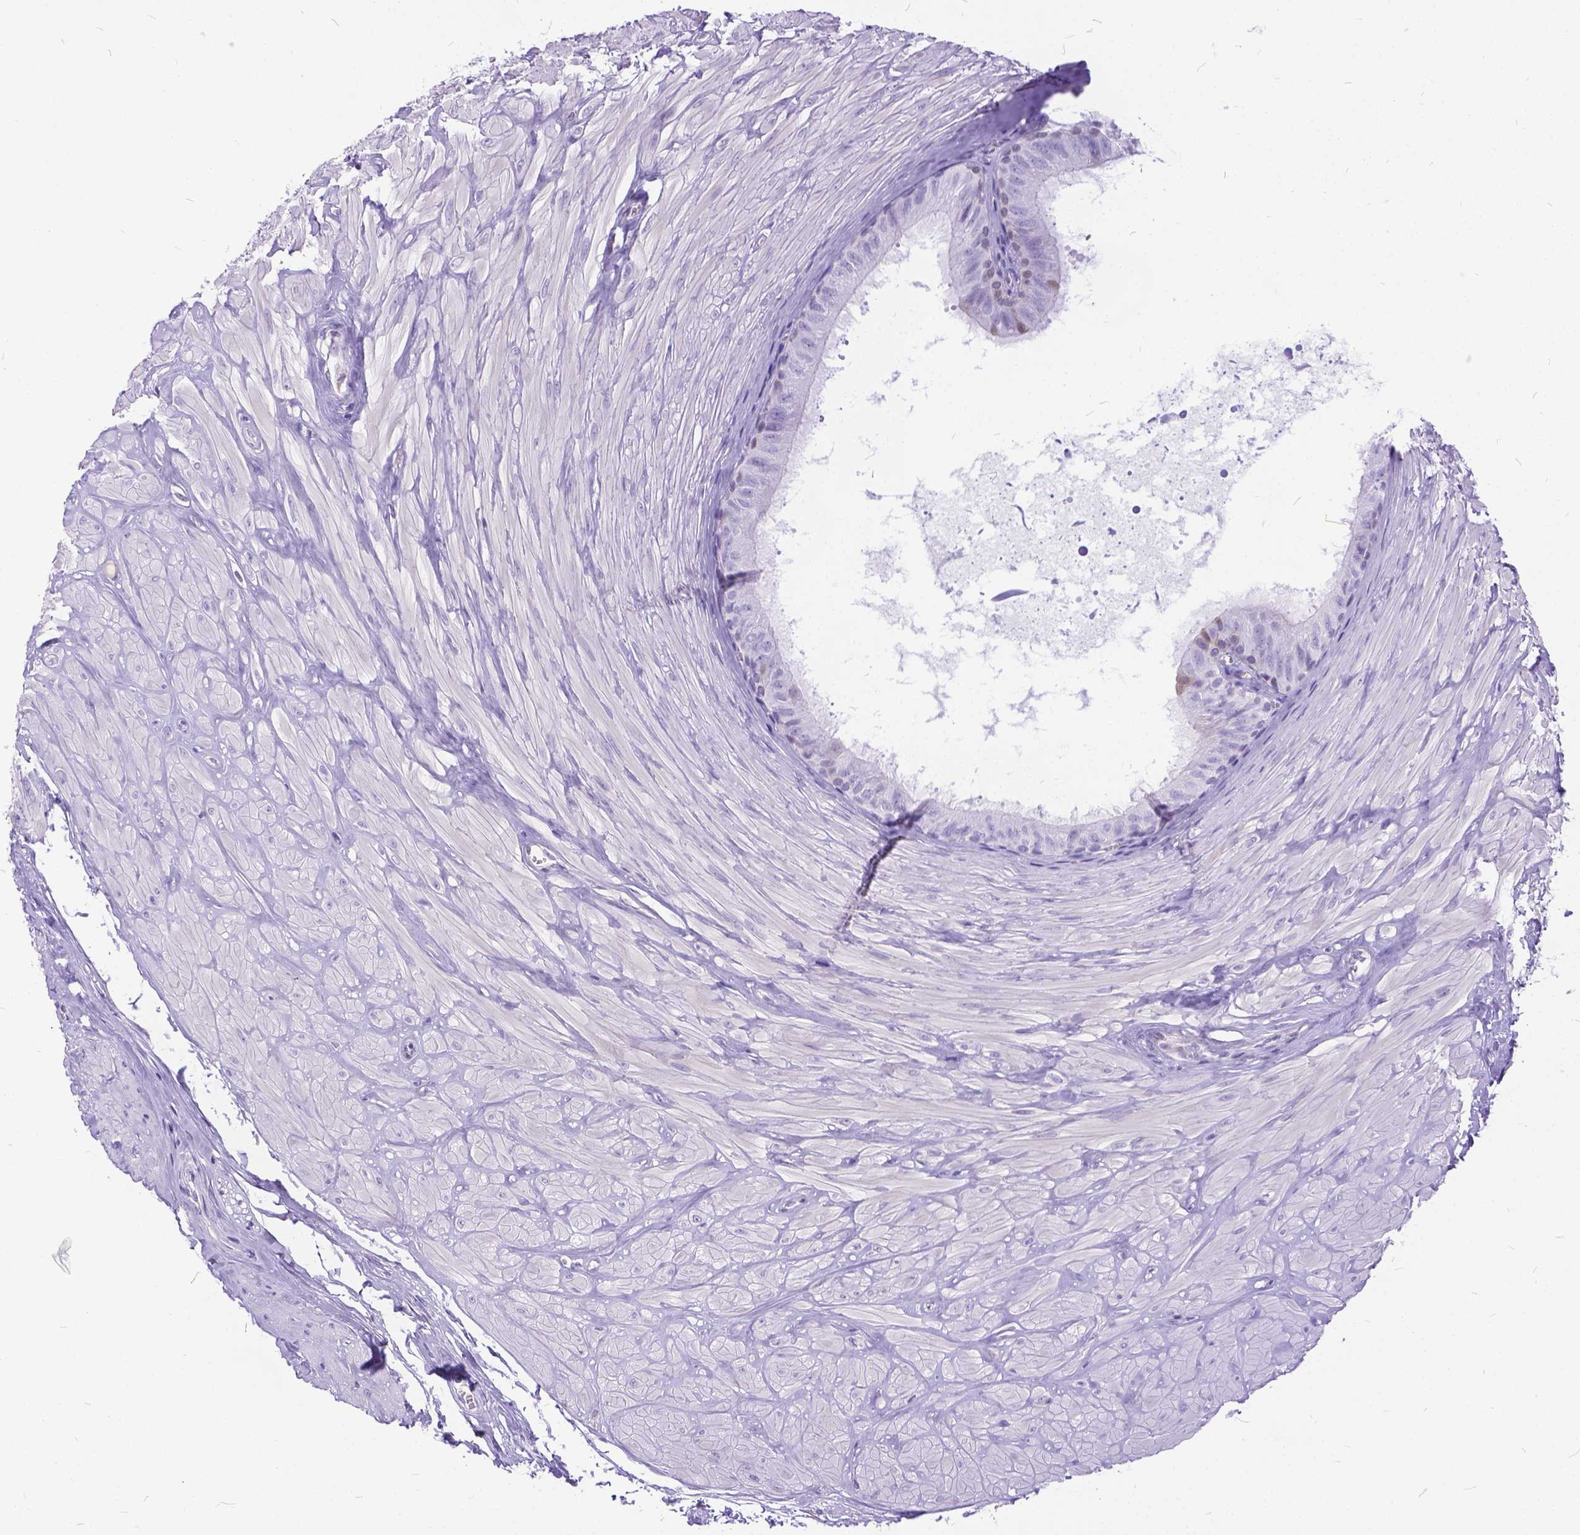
{"staining": {"intensity": "weak", "quantity": "<25%", "location": "nuclear"}, "tissue": "epididymis", "cell_type": "Glandular cells", "image_type": "normal", "snomed": [{"axis": "morphology", "description": "Normal tissue, NOS"}, {"axis": "topography", "description": "Epididymis"}], "caption": "Immunohistochemical staining of benign human epididymis displays no significant positivity in glandular cells. The staining was performed using DAB to visualize the protein expression in brown, while the nuclei were stained in blue with hematoxylin (Magnification: 20x).", "gene": "TMEM169", "patient": {"sex": "male", "age": 37}}